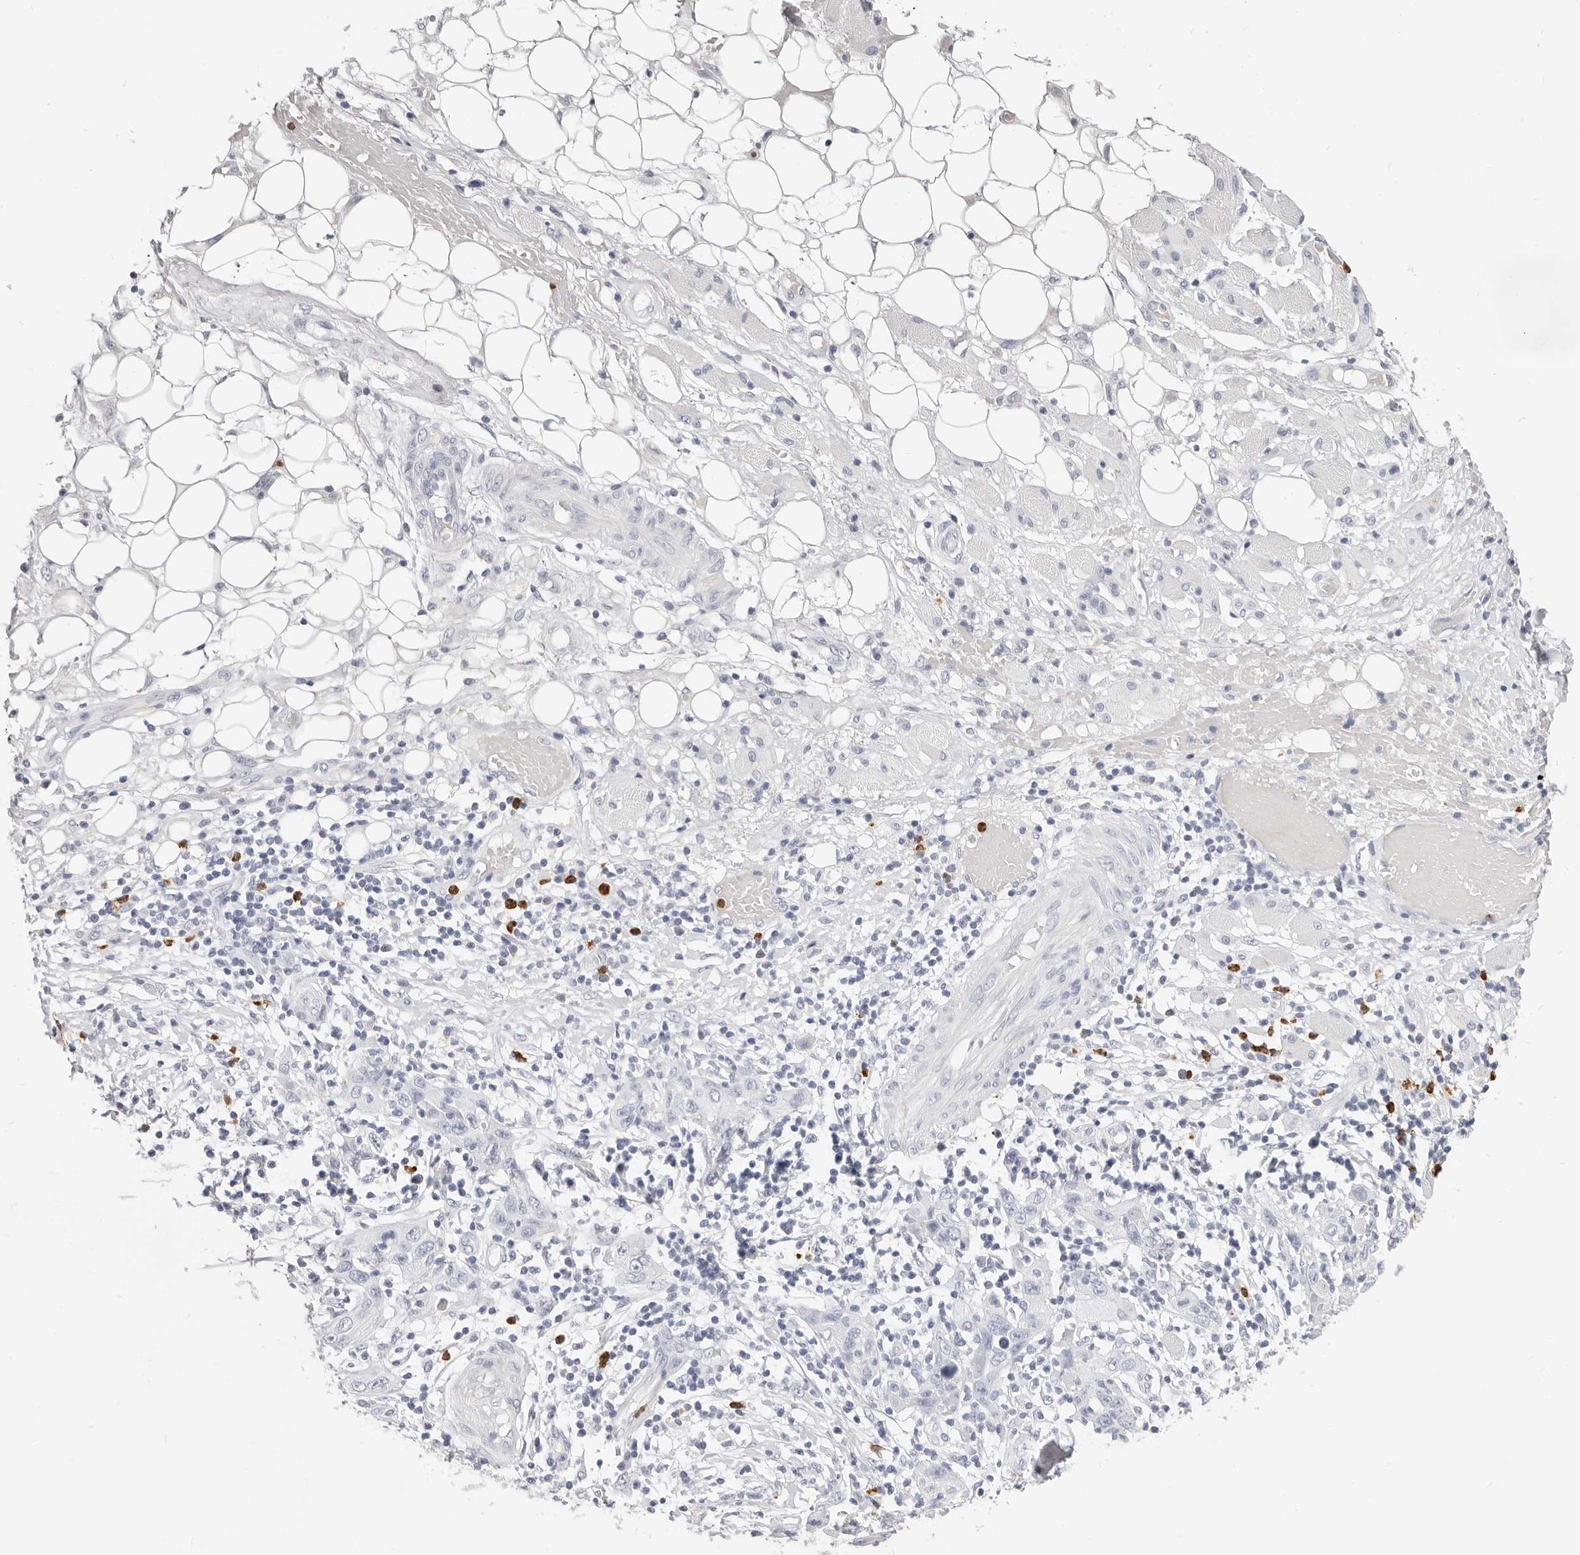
{"staining": {"intensity": "negative", "quantity": "none", "location": "none"}, "tissue": "skin cancer", "cell_type": "Tumor cells", "image_type": "cancer", "snomed": [{"axis": "morphology", "description": "Squamous cell carcinoma, NOS"}, {"axis": "topography", "description": "Skin"}], "caption": "This is an IHC histopathology image of human skin cancer. There is no expression in tumor cells.", "gene": "CAMP", "patient": {"sex": "female", "age": 88}}